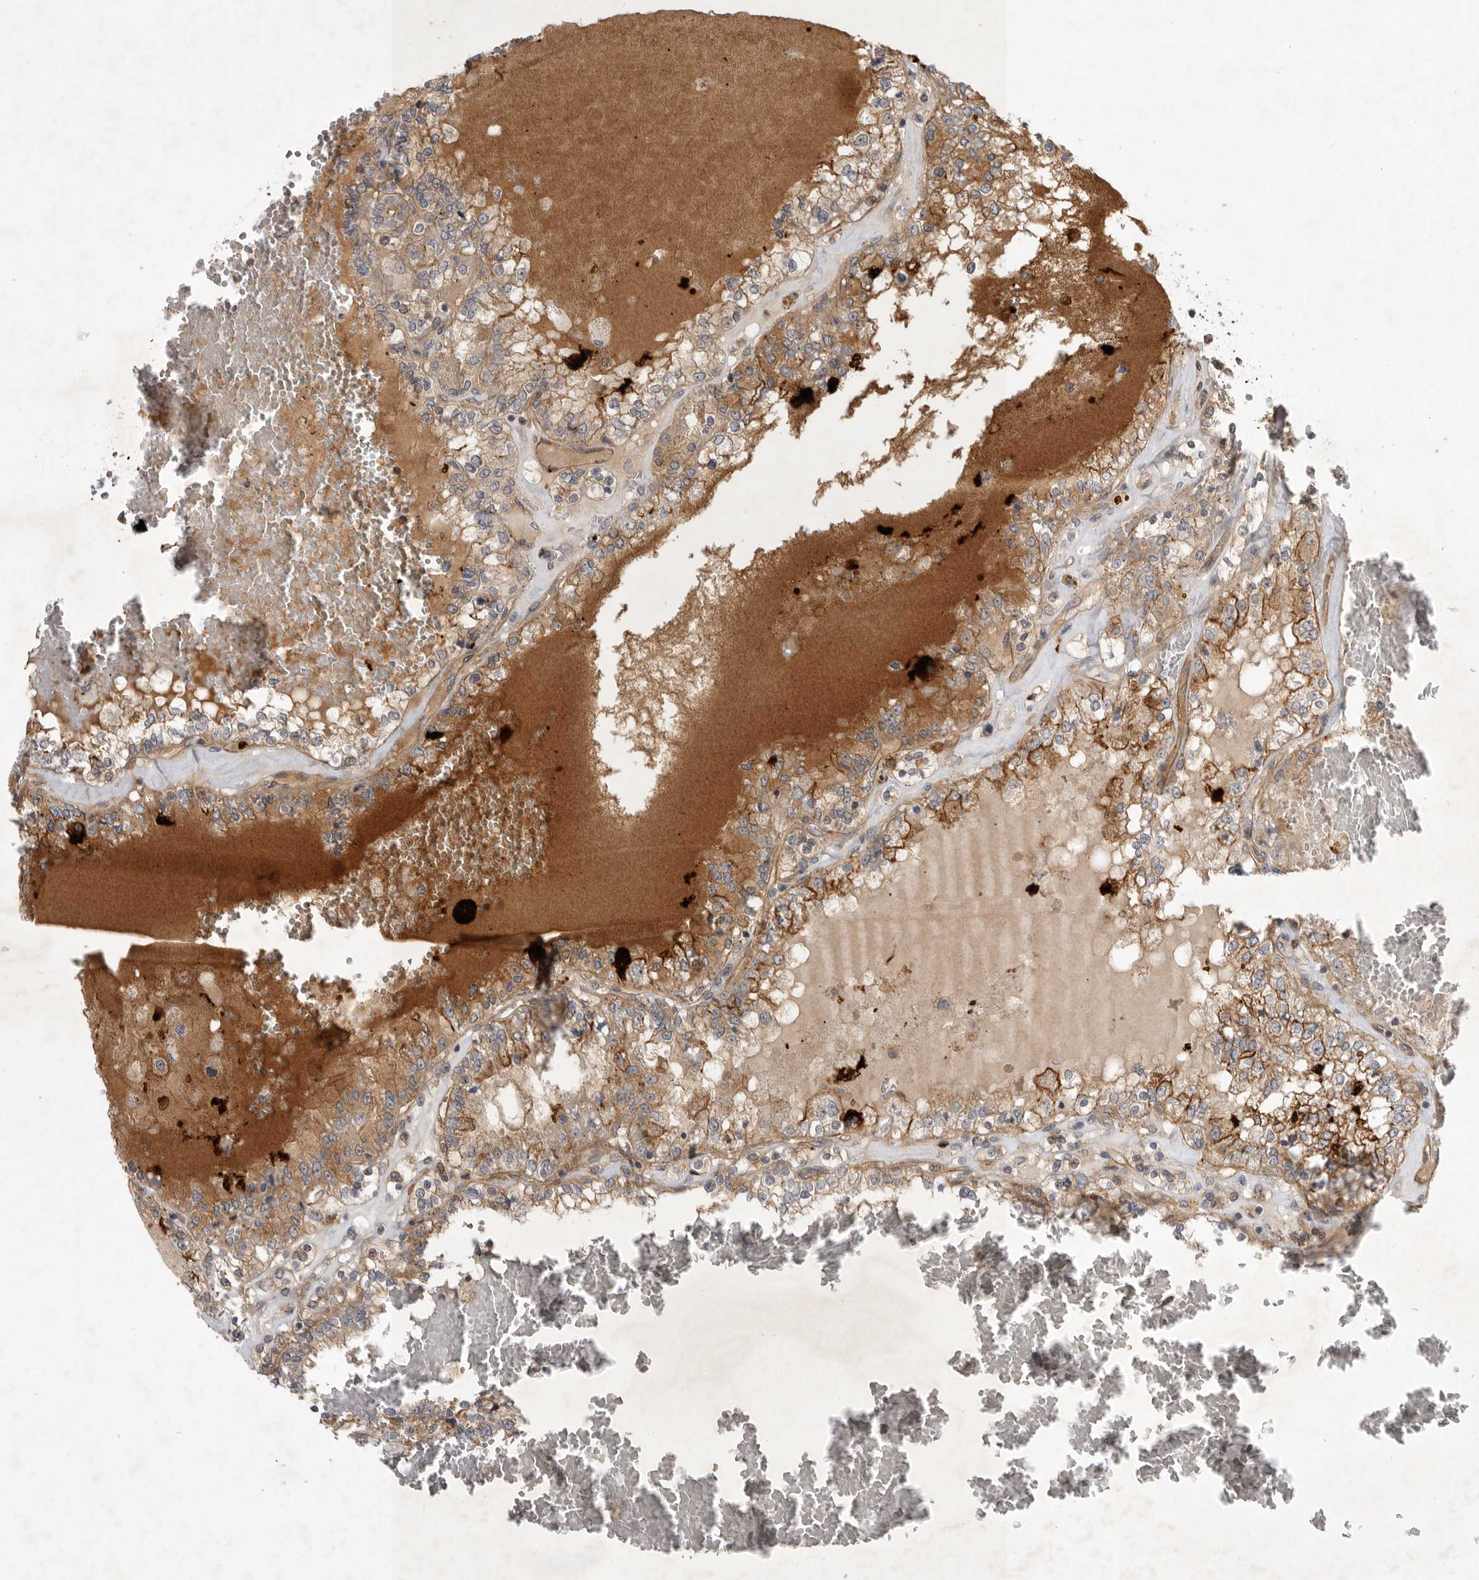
{"staining": {"intensity": "moderate", "quantity": "<25%", "location": "cytoplasmic/membranous"}, "tissue": "renal cancer", "cell_type": "Tumor cells", "image_type": "cancer", "snomed": [{"axis": "morphology", "description": "Adenocarcinoma, NOS"}, {"axis": "topography", "description": "Kidney"}], "caption": "The photomicrograph demonstrates immunohistochemical staining of renal adenocarcinoma. There is moderate cytoplasmic/membranous positivity is identified in about <25% of tumor cells.", "gene": "MLPH", "patient": {"sex": "female", "age": 56}}